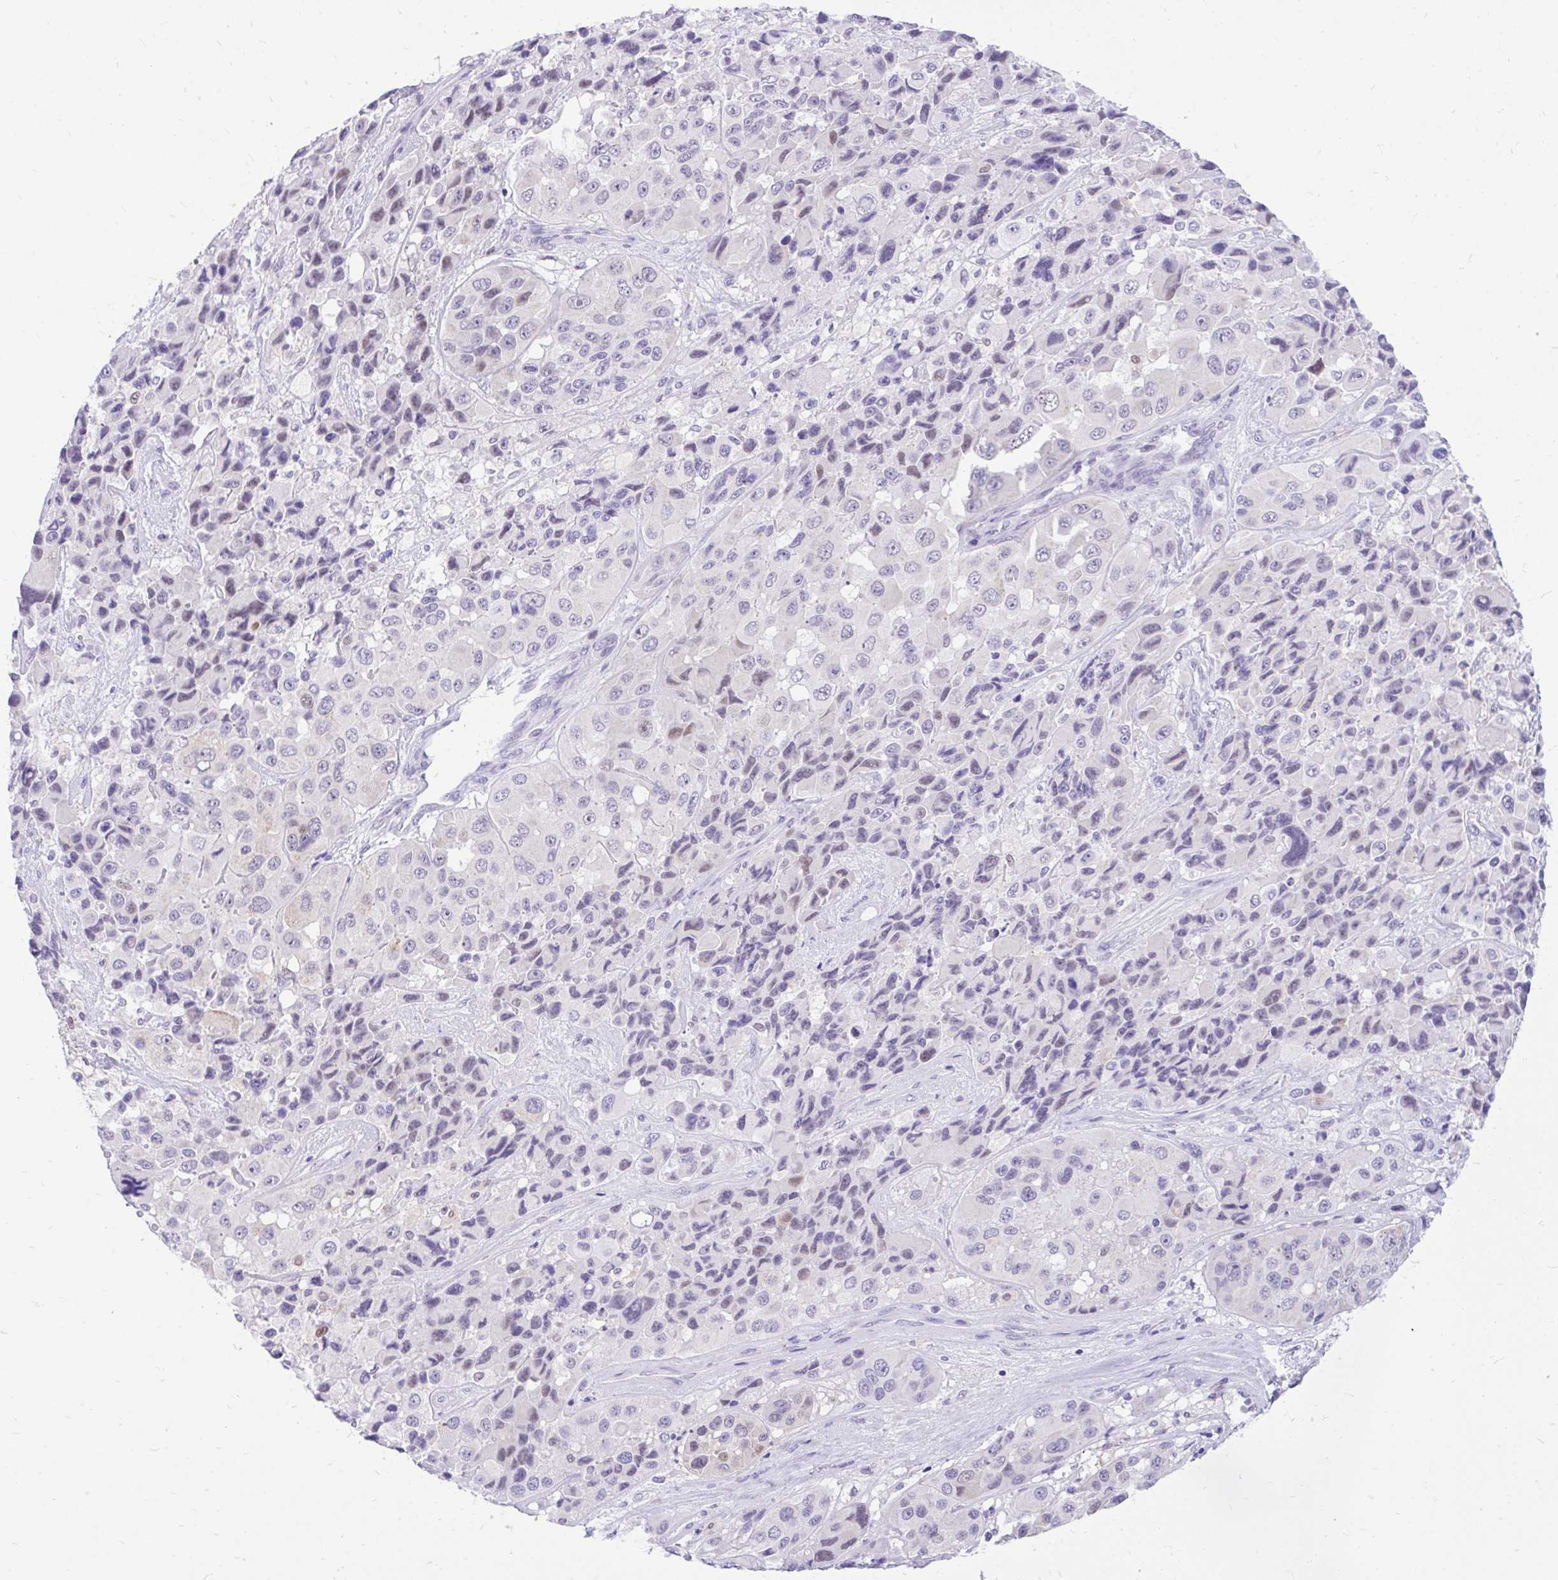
{"staining": {"intensity": "negative", "quantity": "none", "location": "none"}, "tissue": "melanoma", "cell_type": "Tumor cells", "image_type": "cancer", "snomed": [{"axis": "morphology", "description": "Malignant melanoma, Metastatic site"}, {"axis": "topography", "description": "Lymph node"}], "caption": "High power microscopy micrograph of an immunohistochemistry histopathology image of malignant melanoma (metastatic site), revealing no significant staining in tumor cells.", "gene": "GLB1L2", "patient": {"sex": "female", "age": 65}}